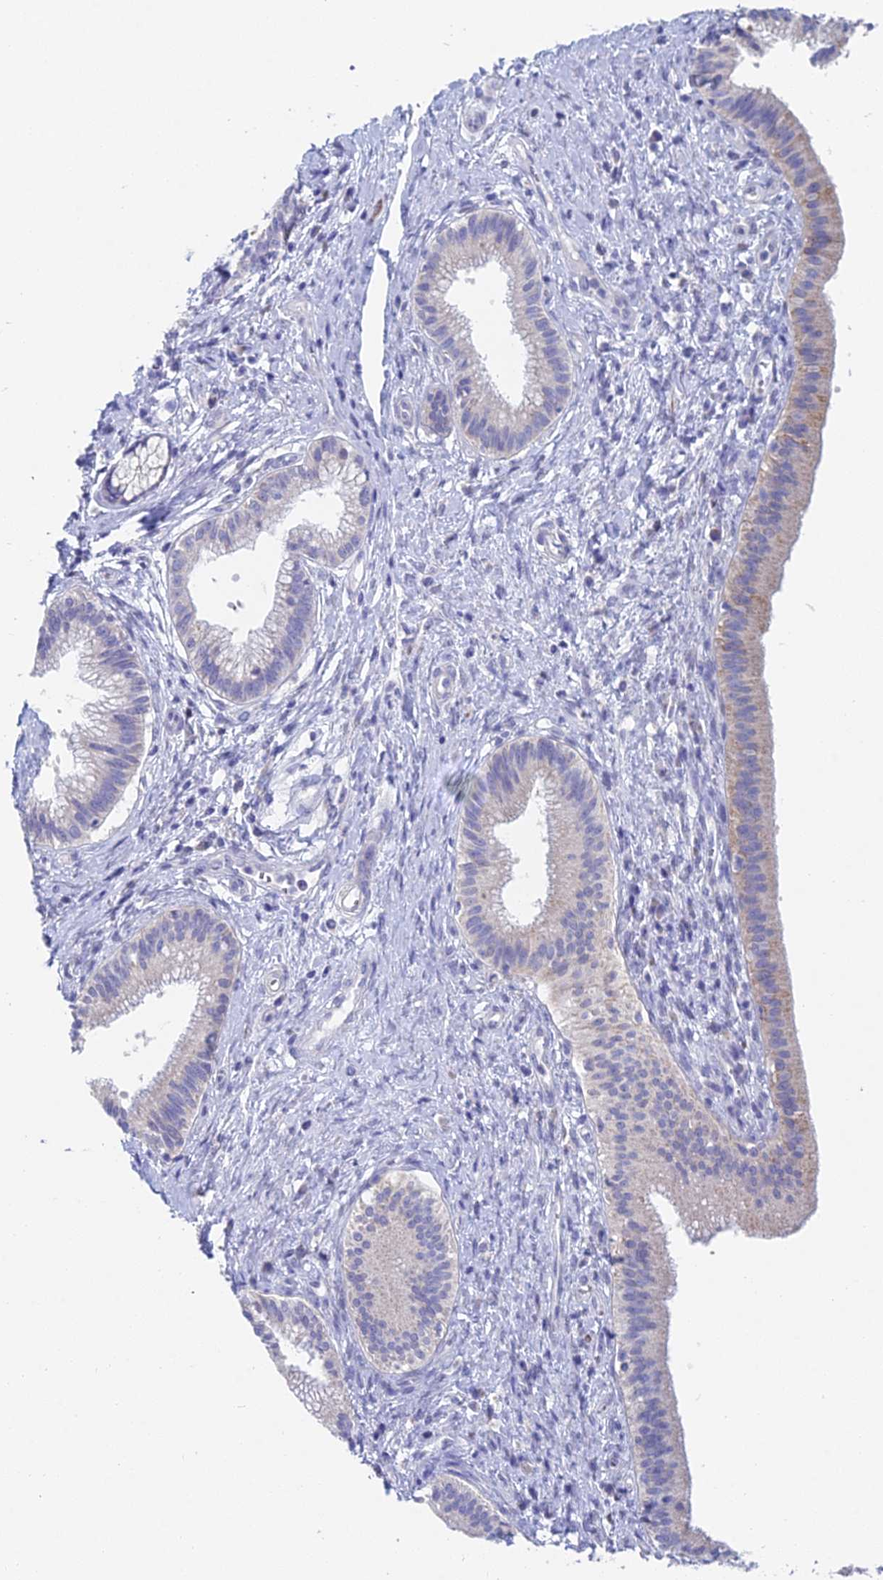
{"staining": {"intensity": "weak", "quantity": "<25%", "location": "cytoplasmic/membranous"}, "tissue": "pancreatic cancer", "cell_type": "Tumor cells", "image_type": "cancer", "snomed": [{"axis": "morphology", "description": "Adenocarcinoma, NOS"}, {"axis": "topography", "description": "Pancreas"}], "caption": "Immunohistochemistry (IHC) image of neoplastic tissue: human pancreatic adenocarcinoma stained with DAB (3,3'-diaminobenzidine) reveals no significant protein positivity in tumor cells.", "gene": "ACSM1", "patient": {"sex": "male", "age": 72}}